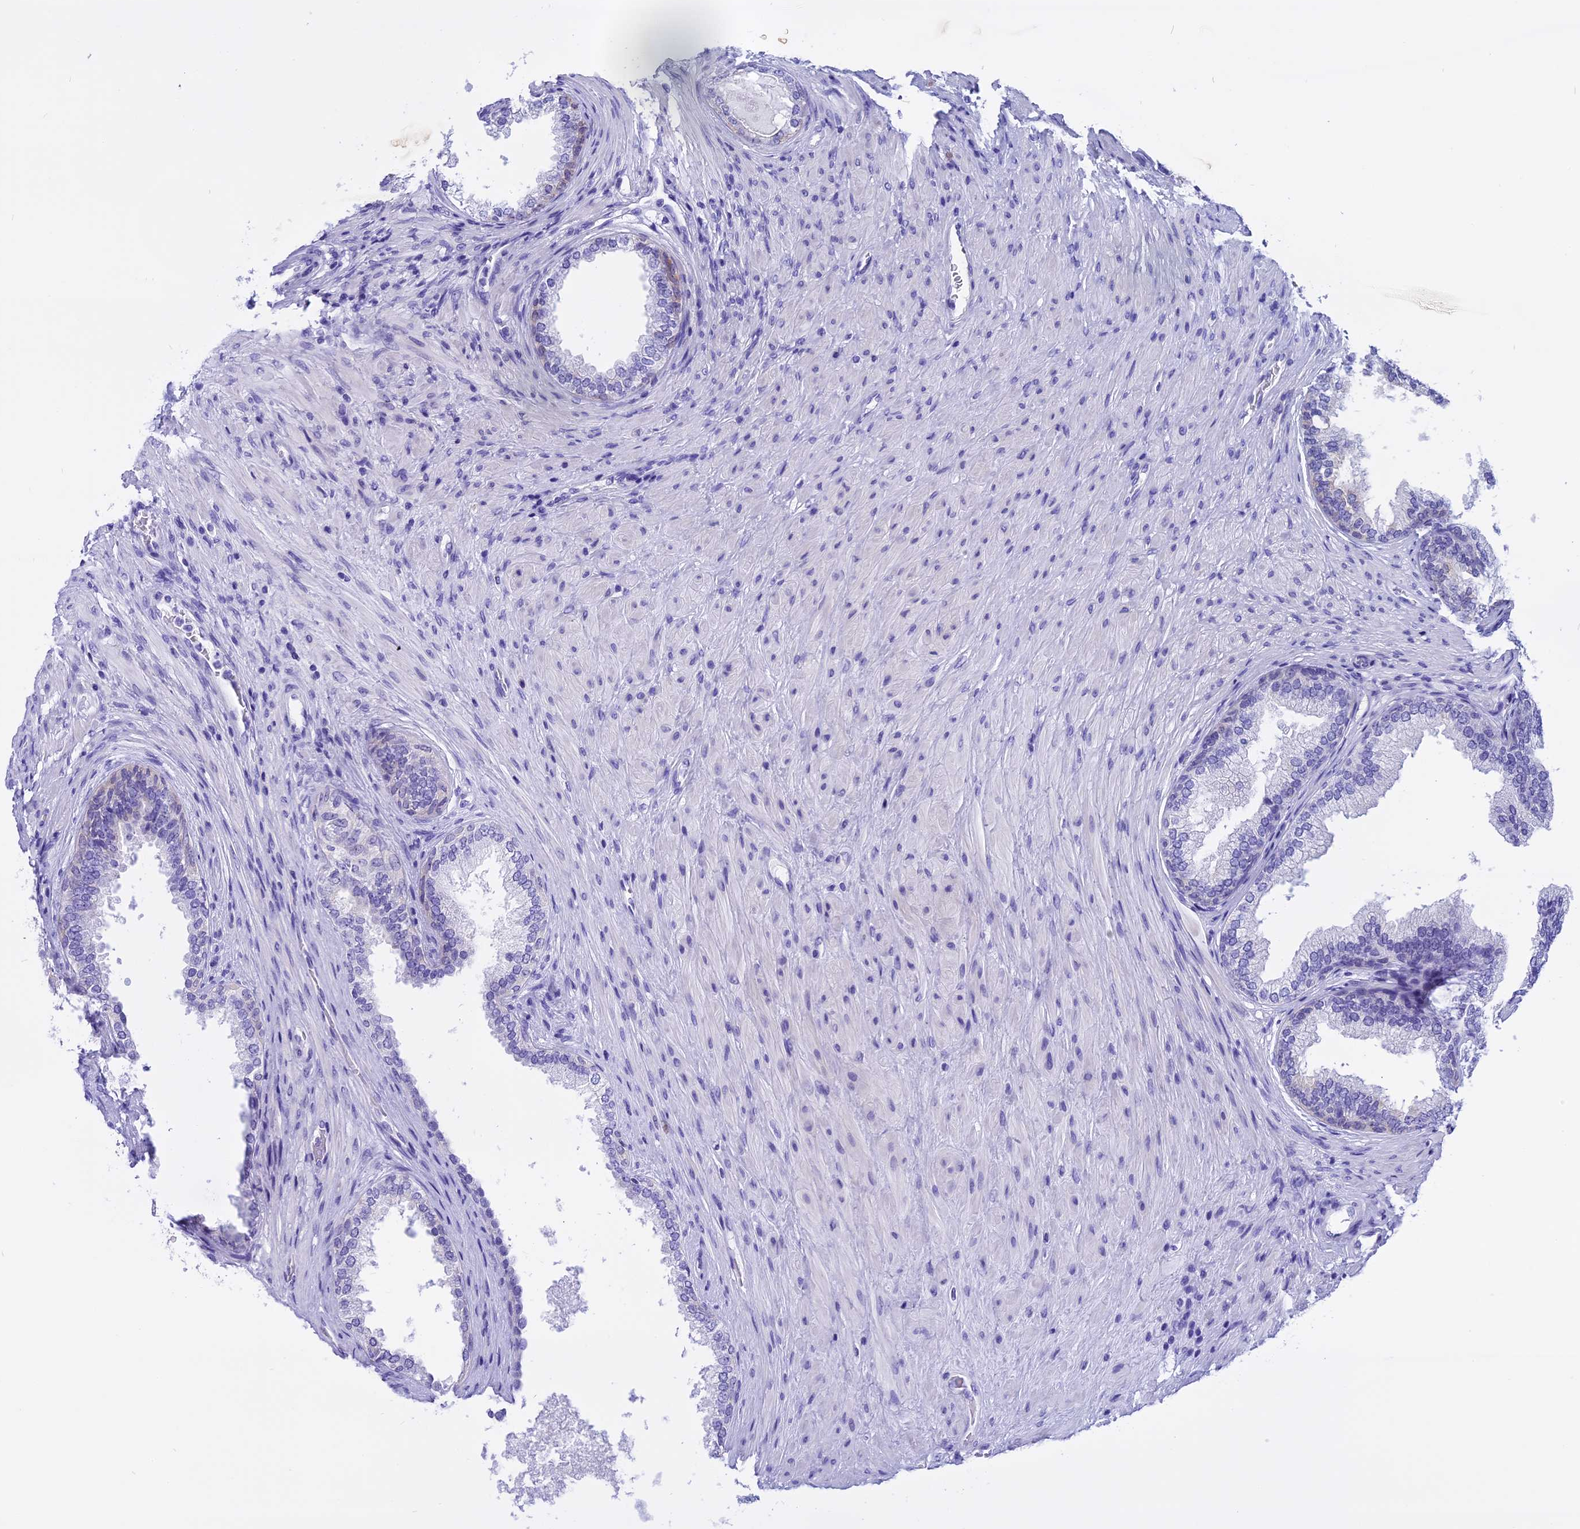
{"staining": {"intensity": "negative", "quantity": "none", "location": "none"}, "tissue": "prostate", "cell_type": "Glandular cells", "image_type": "normal", "snomed": [{"axis": "morphology", "description": "Normal tissue, NOS"}, {"axis": "topography", "description": "Prostate"}], "caption": "This is a photomicrograph of immunohistochemistry (IHC) staining of benign prostate, which shows no expression in glandular cells.", "gene": "KCTD14", "patient": {"sex": "male", "age": 76}}